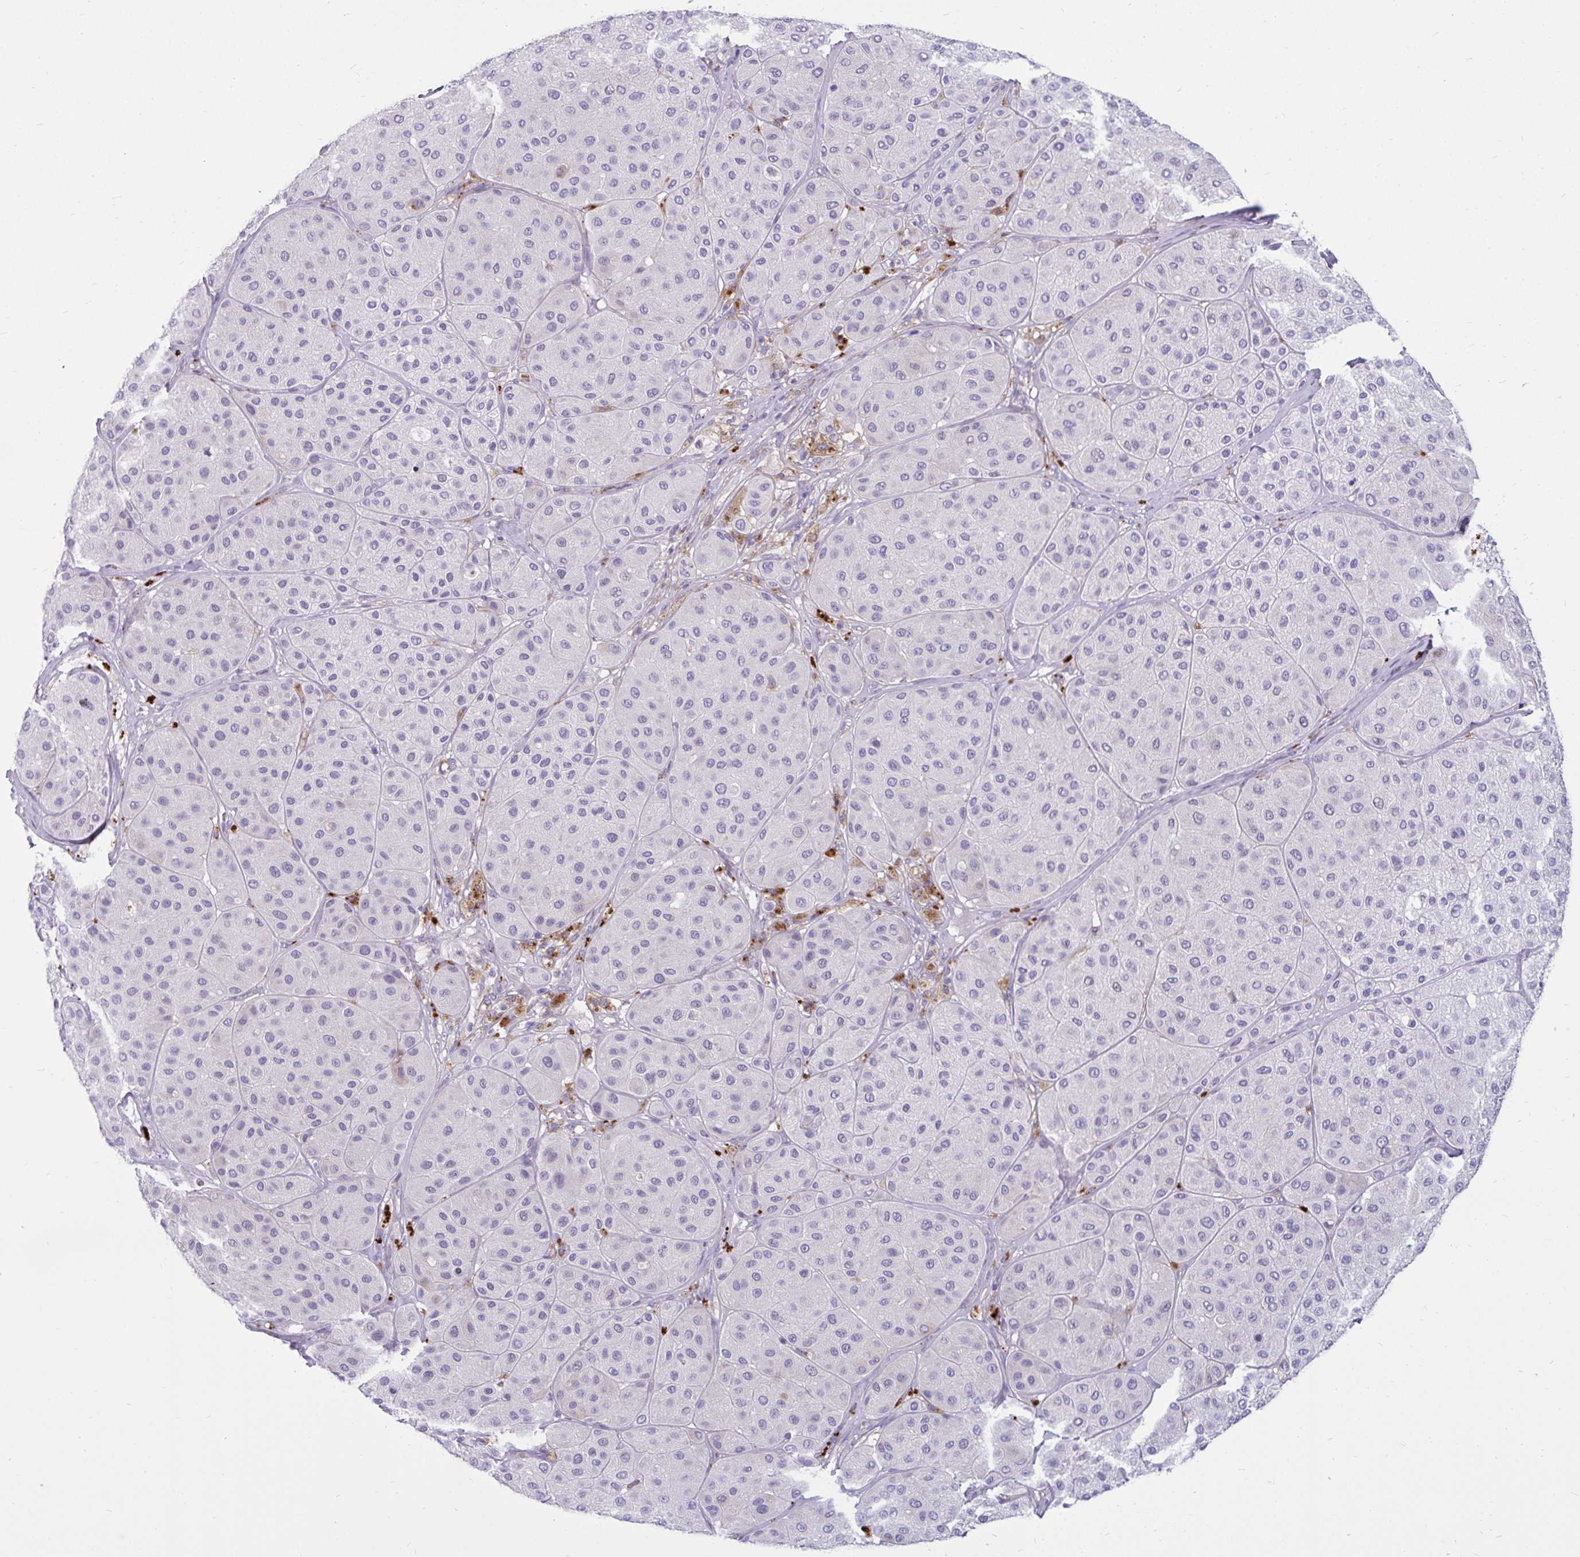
{"staining": {"intensity": "negative", "quantity": "none", "location": "none"}, "tissue": "melanoma", "cell_type": "Tumor cells", "image_type": "cancer", "snomed": [{"axis": "morphology", "description": "Malignant melanoma, Metastatic site"}, {"axis": "topography", "description": "Smooth muscle"}], "caption": "This is an IHC histopathology image of melanoma. There is no staining in tumor cells.", "gene": "CTSZ", "patient": {"sex": "male", "age": 41}}